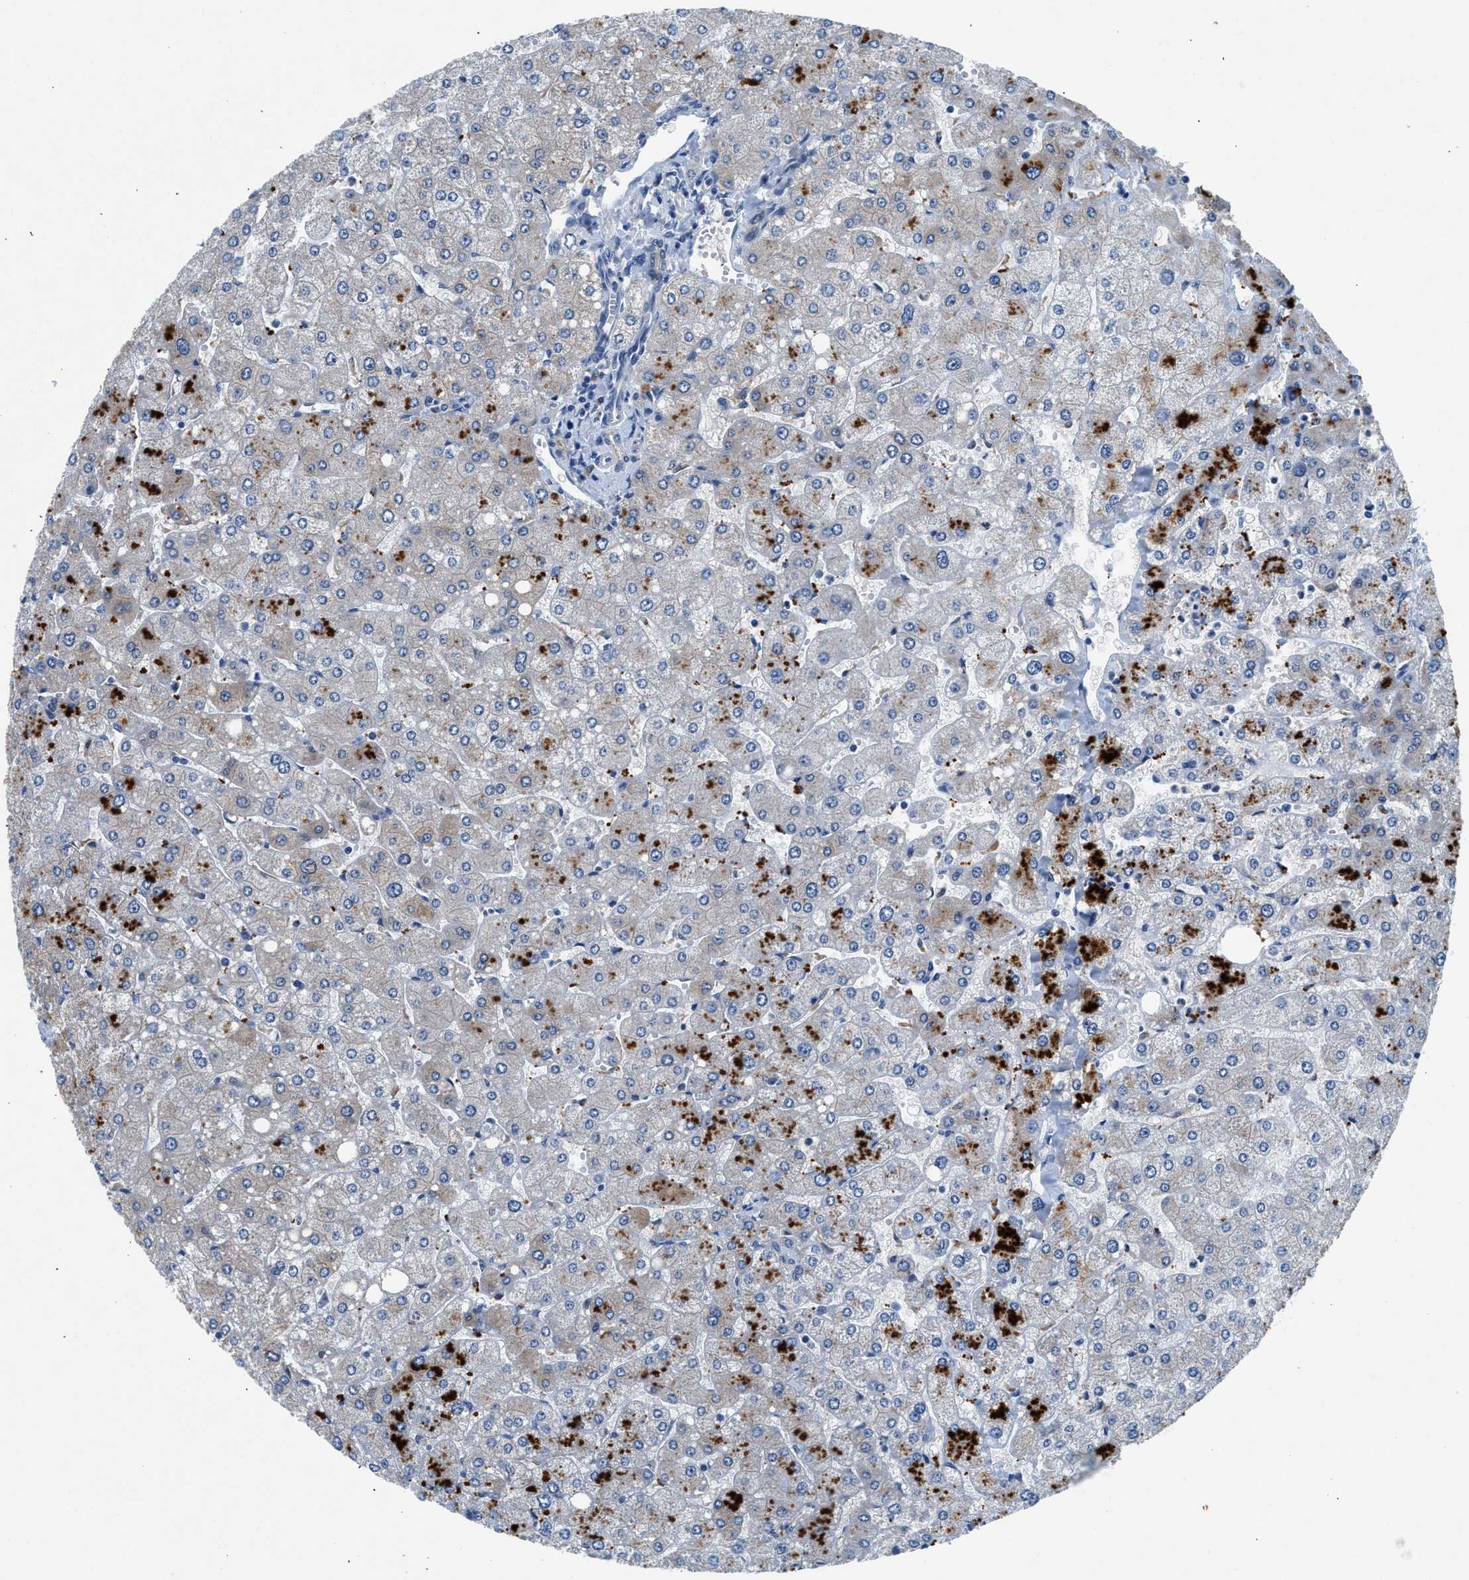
{"staining": {"intensity": "negative", "quantity": "none", "location": "none"}, "tissue": "liver", "cell_type": "Cholangiocytes", "image_type": "normal", "snomed": [{"axis": "morphology", "description": "Normal tissue, NOS"}, {"axis": "topography", "description": "Liver"}], "caption": "This micrograph is of normal liver stained with immunohistochemistry to label a protein in brown with the nuclei are counter-stained blue. There is no expression in cholangiocytes.", "gene": "COPS2", "patient": {"sex": "male", "age": 55}}